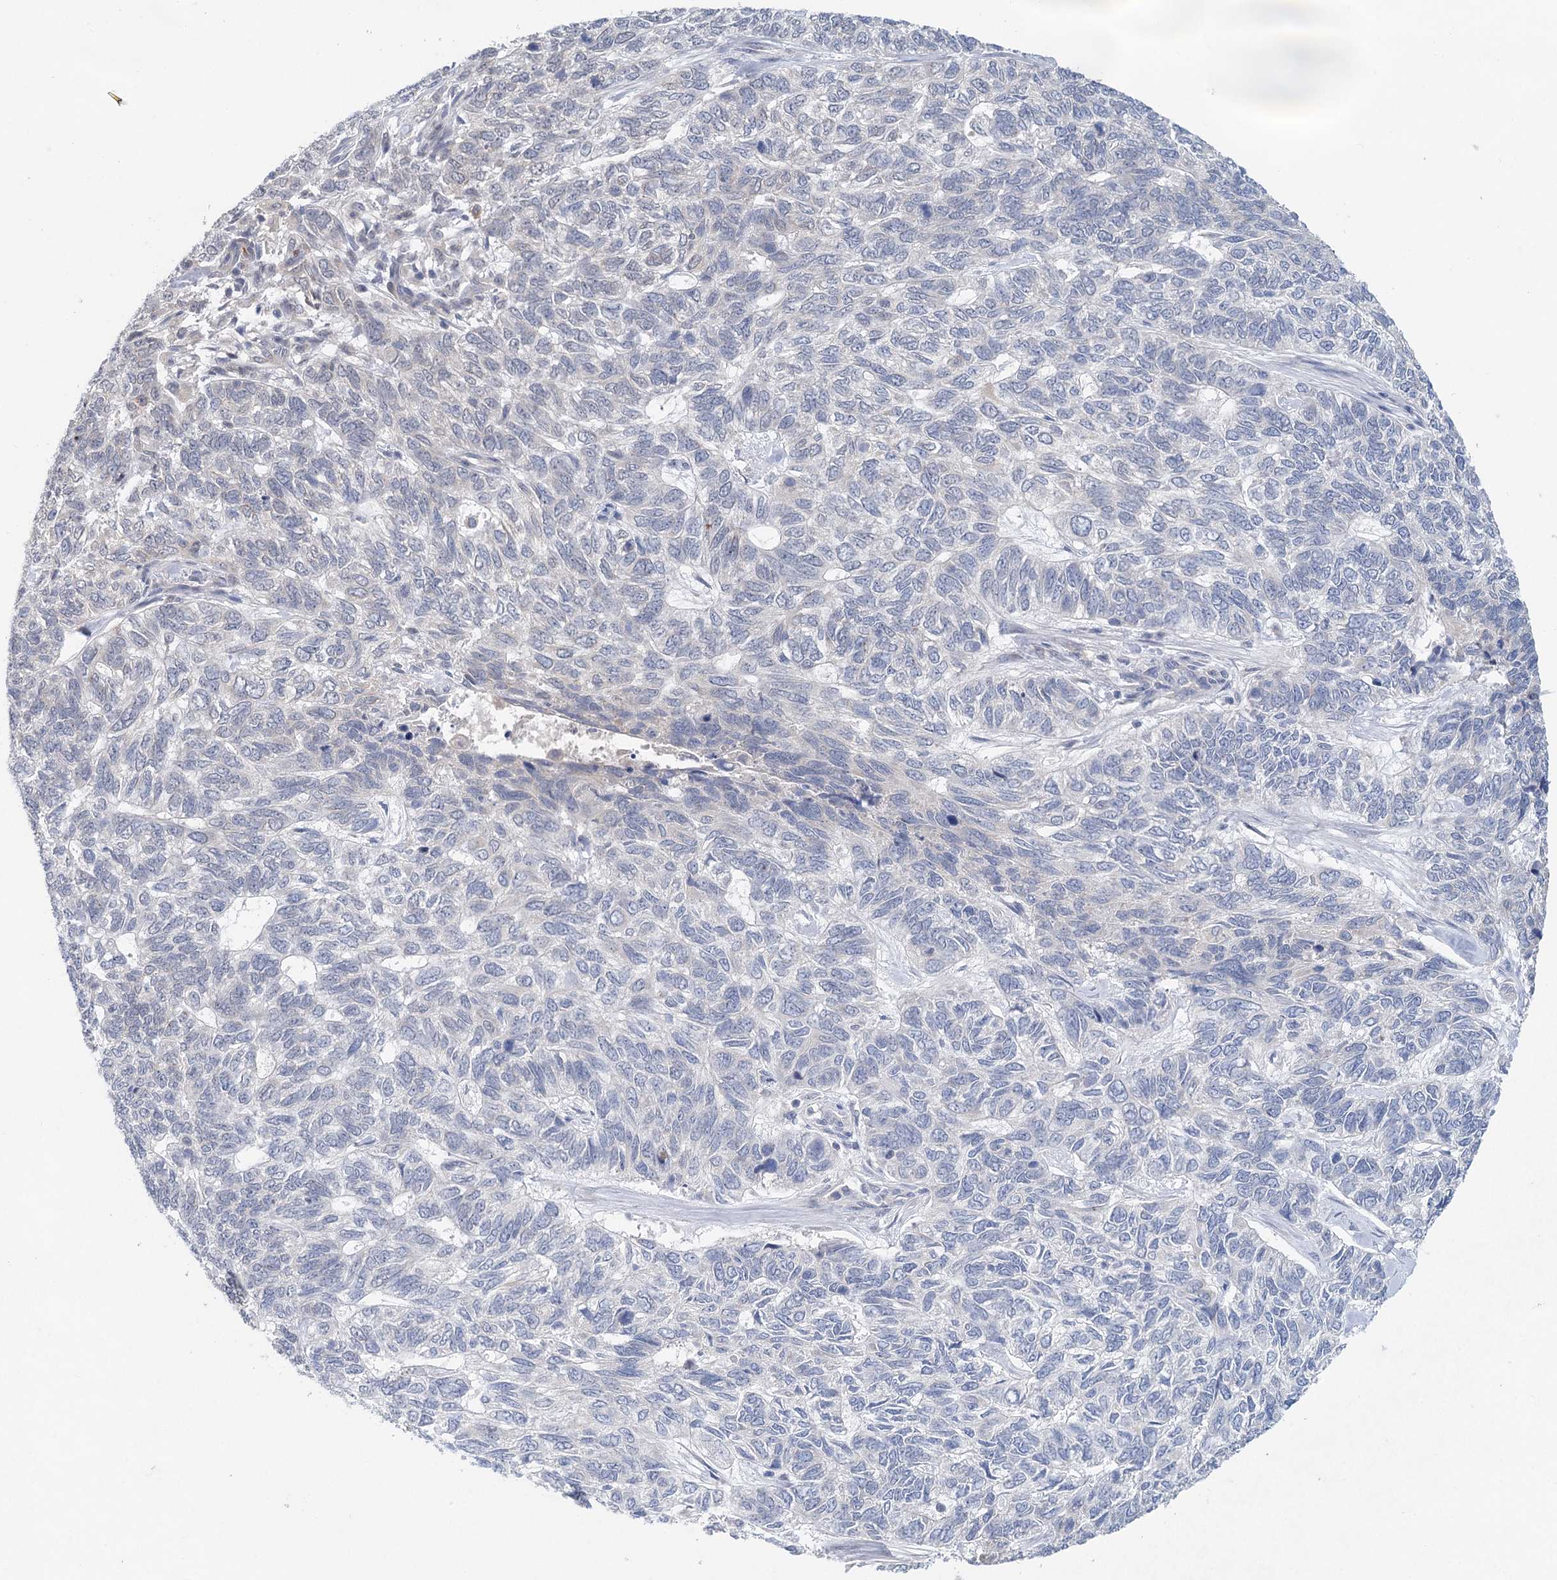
{"staining": {"intensity": "negative", "quantity": "none", "location": "none"}, "tissue": "skin cancer", "cell_type": "Tumor cells", "image_type": "cancer", "snomed": [{"axis": "morphology", "description": "Basal cell carcinoma"}, {"axis": "topography", "description": "Skin"}], "caption": "Basal cell carcinoma (skin) was stained to show a protein in brown. There is no significant positivity in tumor cells. The staining was performed using DAB to visualize the protein expression in brown, while the nuclei were stained in blue with hematoxylin (Magnification: 20x).", "gene": "BLTP1", "patient": {"sex": "female", "age": 65}}